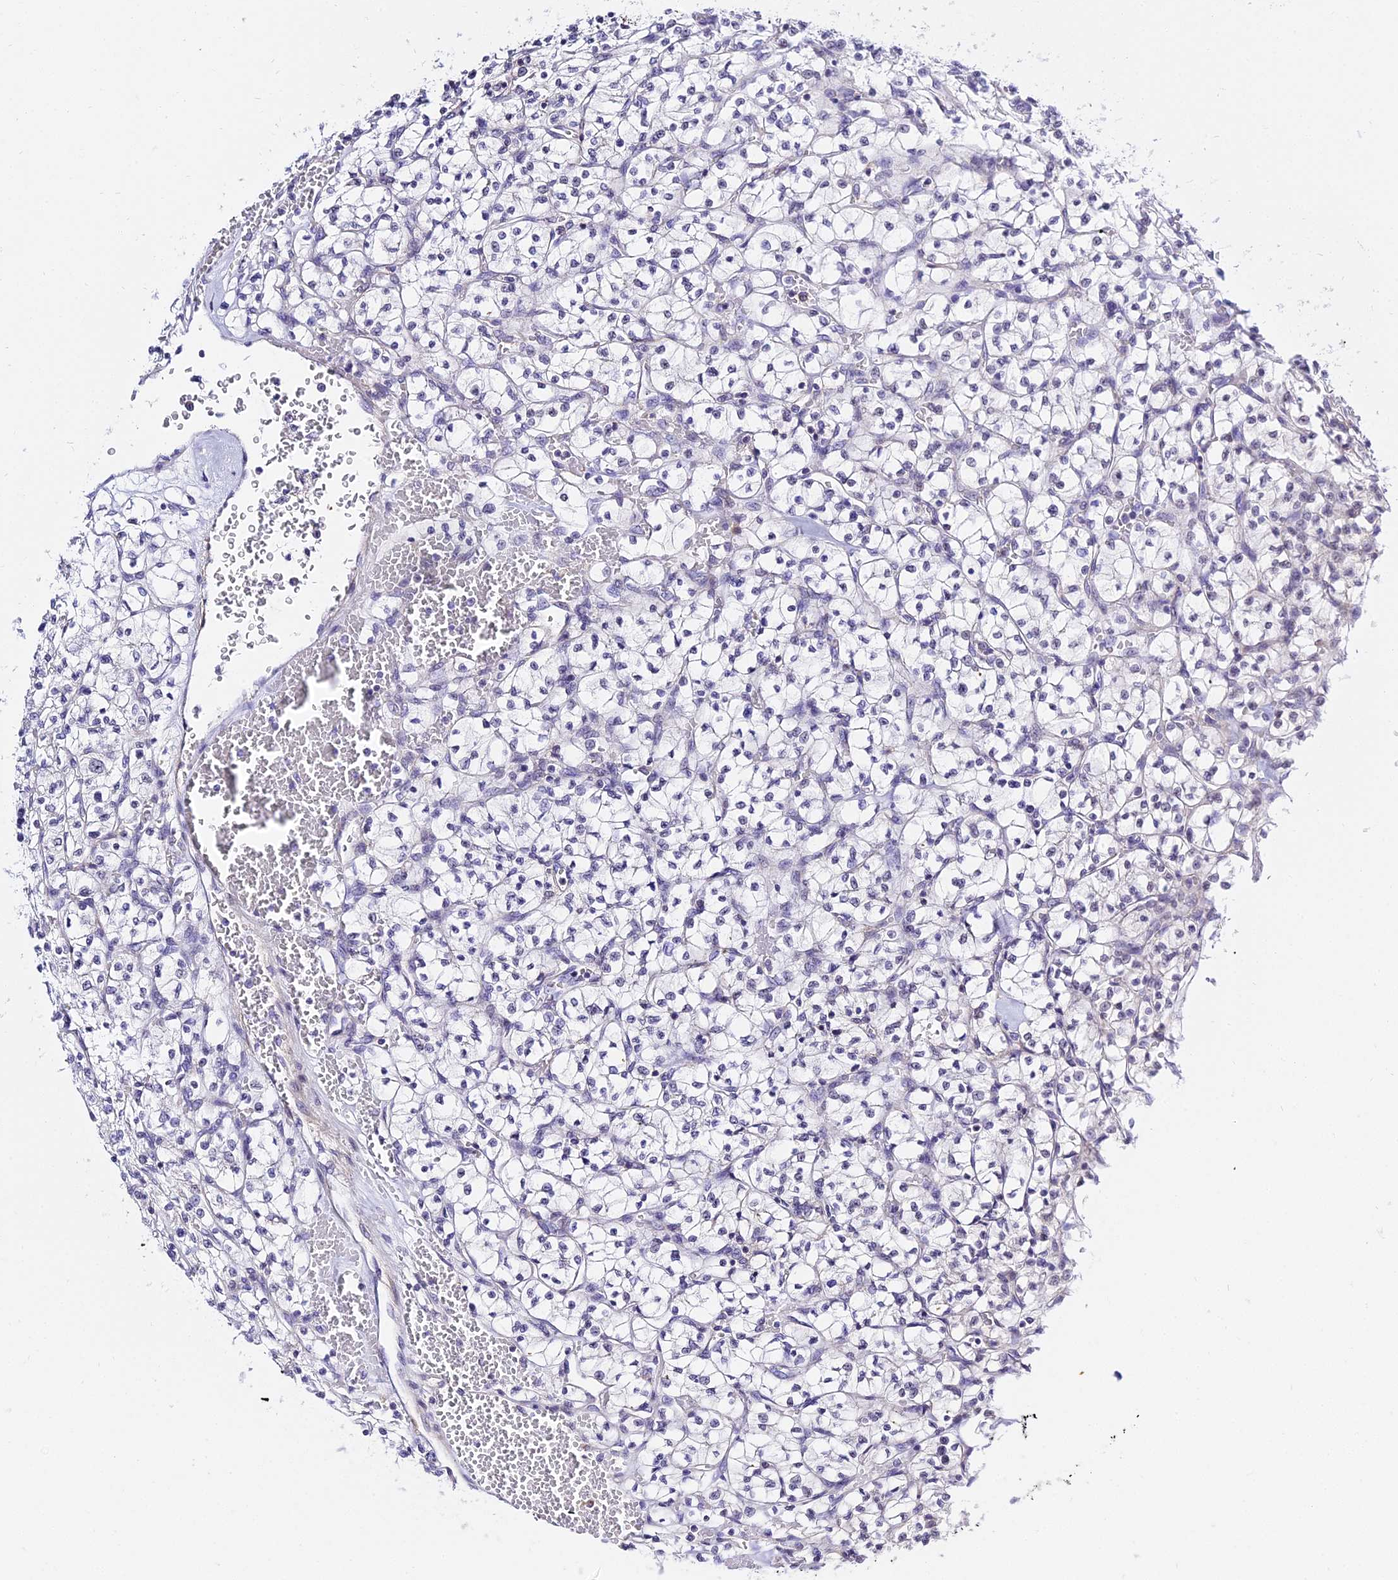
{"staining": {"intensity": "negative", "quantity": "none", "location": "none"}, "tissue": "renal cancer", "cell_type": "Tumor cells", "image_type": "cancer", "snomed": [{"axis": "morphology", "description": "Adenocarcinoma, NOS"}, {"axis": "topography", "description": "Kidney"}], "caption": "A photomicrograph of human renal cancer is negative for staining in tumor cells.", "gene": "ZNF628", "patient": {"sex": "female", "age": 64}}